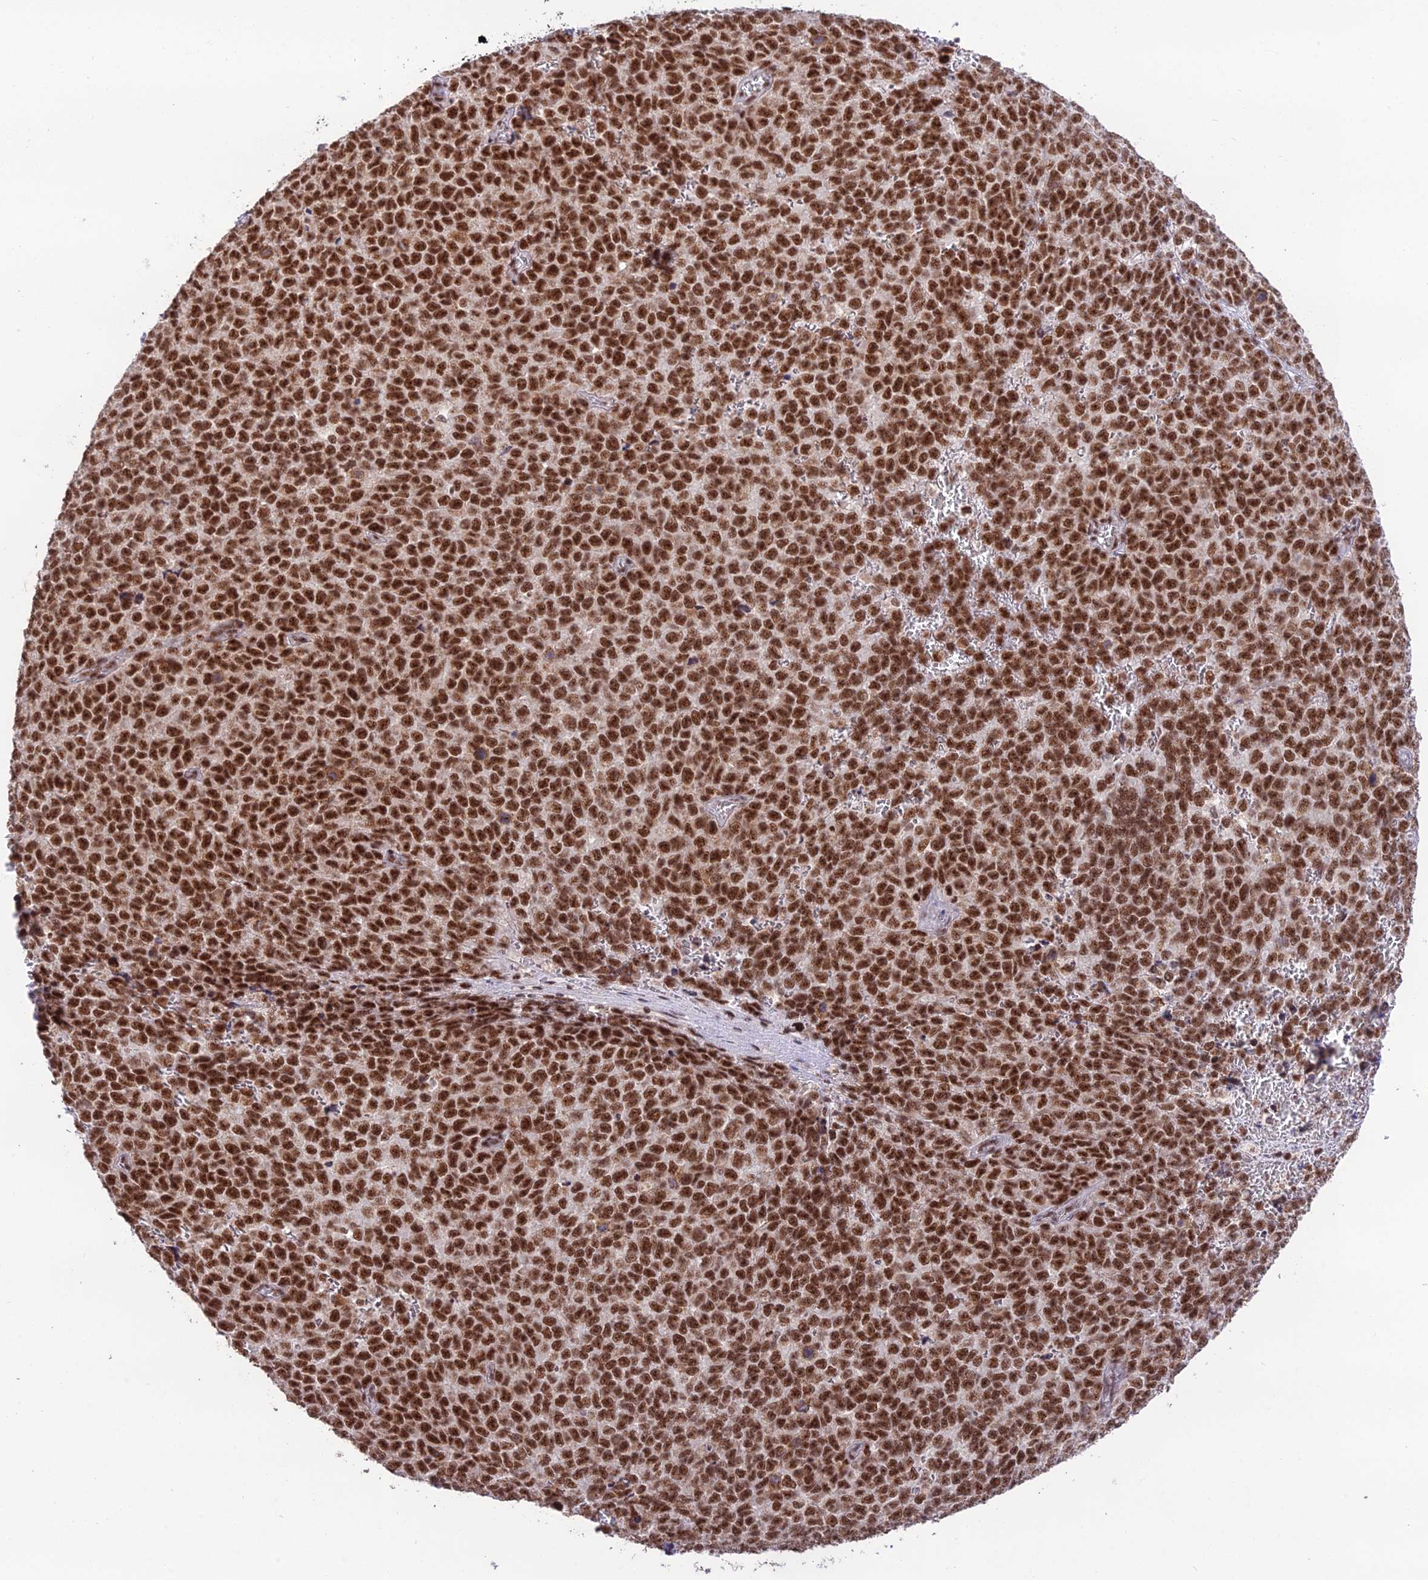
{"staining": {"intensity": "strong", "quantity": ">75%", "location": "nuclear"}, "tissue": "melanoma", "cell_type": "Tumor cells", "image_type": "cancer", "snomed": [{"axis": "morphology", "description": "Malignant melanoma, NOS"}, {"axis": "topography", "description": "Nose, NOS"}], "caption": "This is an image of IHC staining of malignant melanoma, which shows strong positivity in the nuclear of tumor cells.", "gene": "THOC7", "patient": {"sex": "female", "age": 48}}